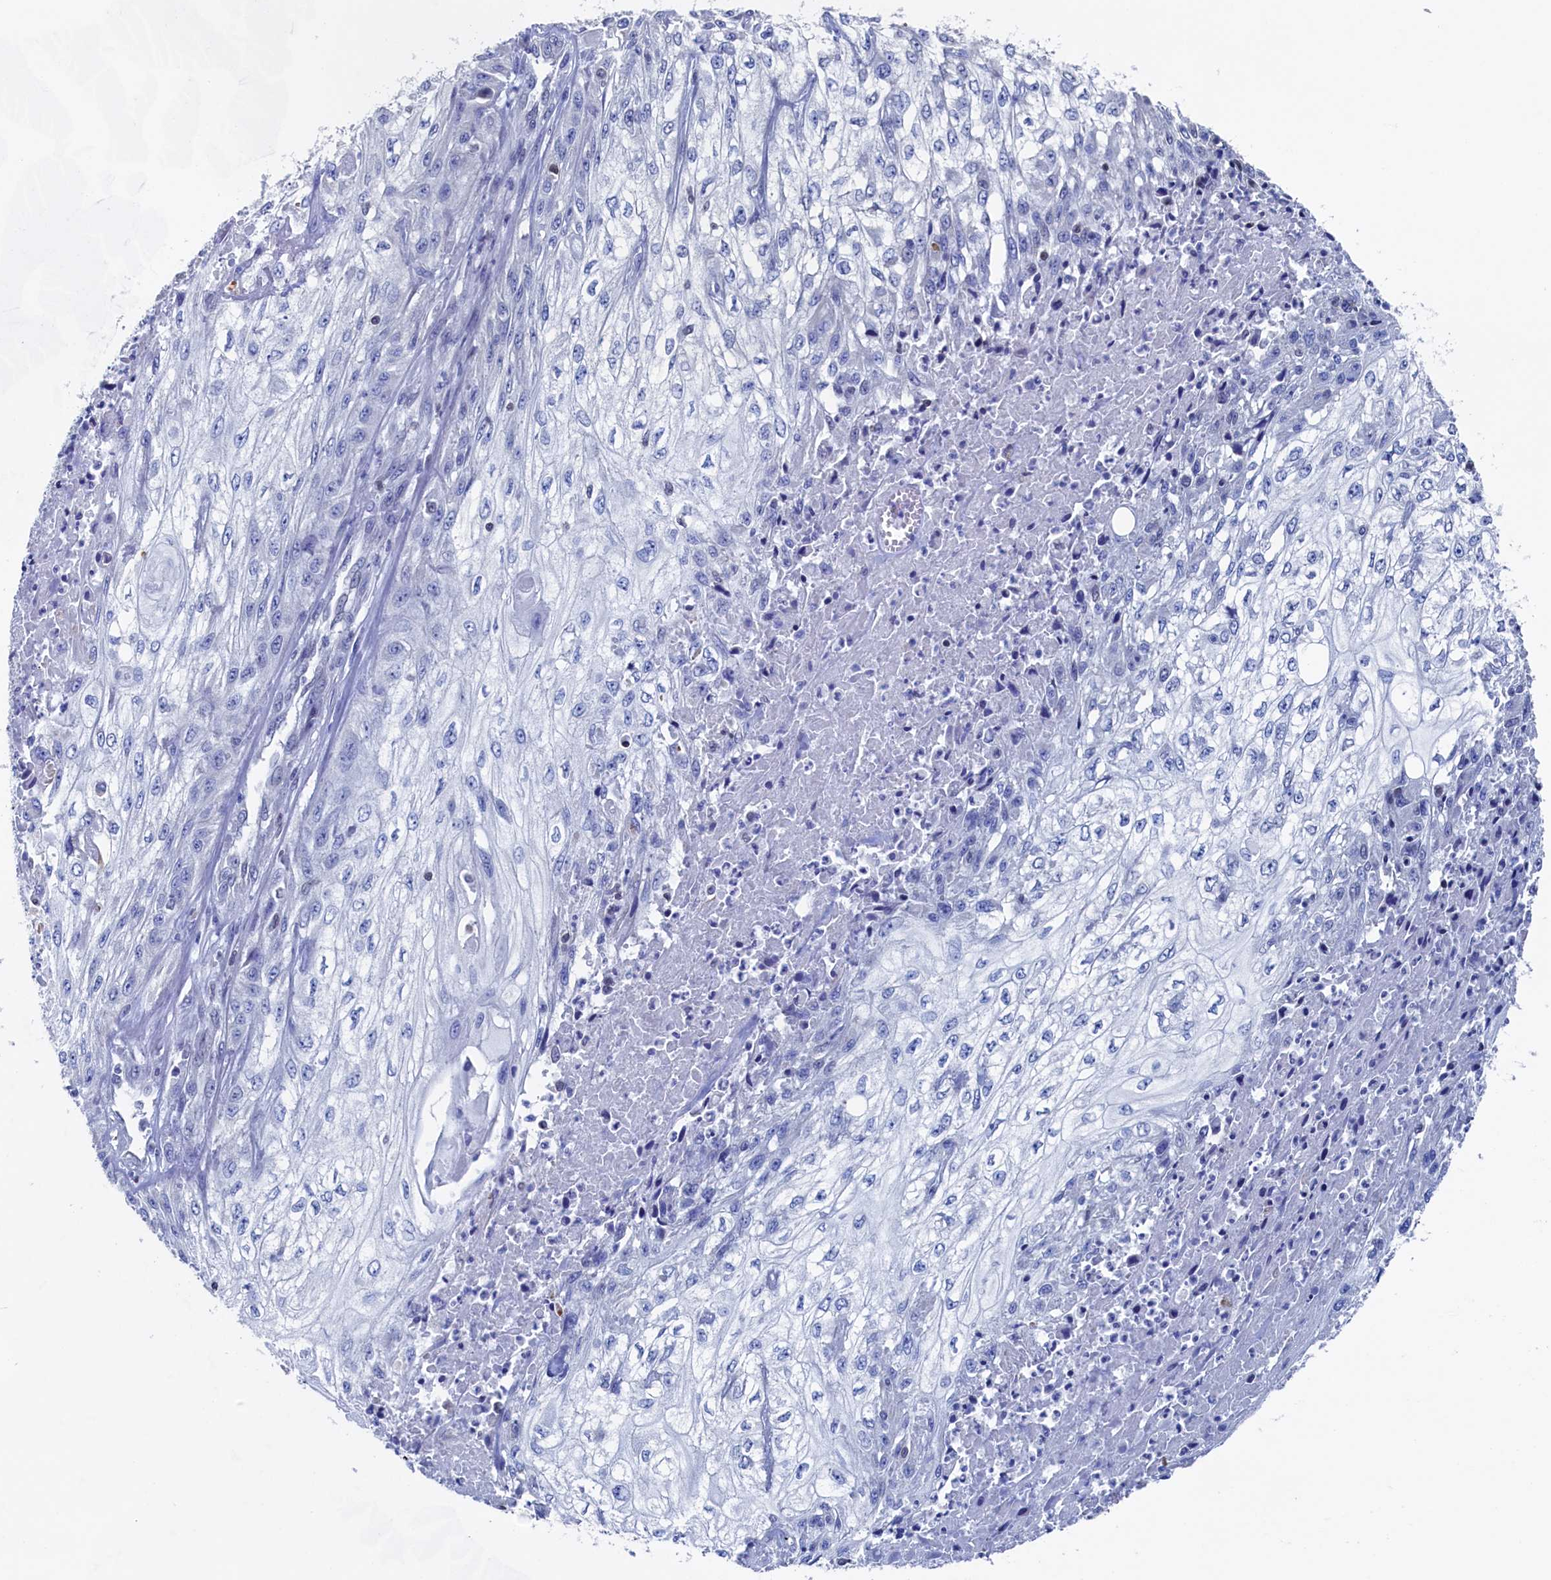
{"staining": {"intensity": "negative", "quantity": "none", "location": "none"}, "tissue": "skin cancer", "cell_type": "Tumor cells", "image_type": "cancer", "snomed": [{"axis": "morphology", "description": "Squamous cell carcinoma, NOS"}, {"axis": "morphology", "description": "Squamous cell carcinoma, metastatic, NOS"}, {"axis": "topography", "description": "Skin"}, {"axis": "topography", "description": "Lymph node"}], "caption": "IHC histopathology image of human skin metastatic squamous cell carcinoma stained for a protein (brown), which shows no positivity in tumor cells.", "gene": "C11orf54", "patient": {"sex": "male", "age": 75}}